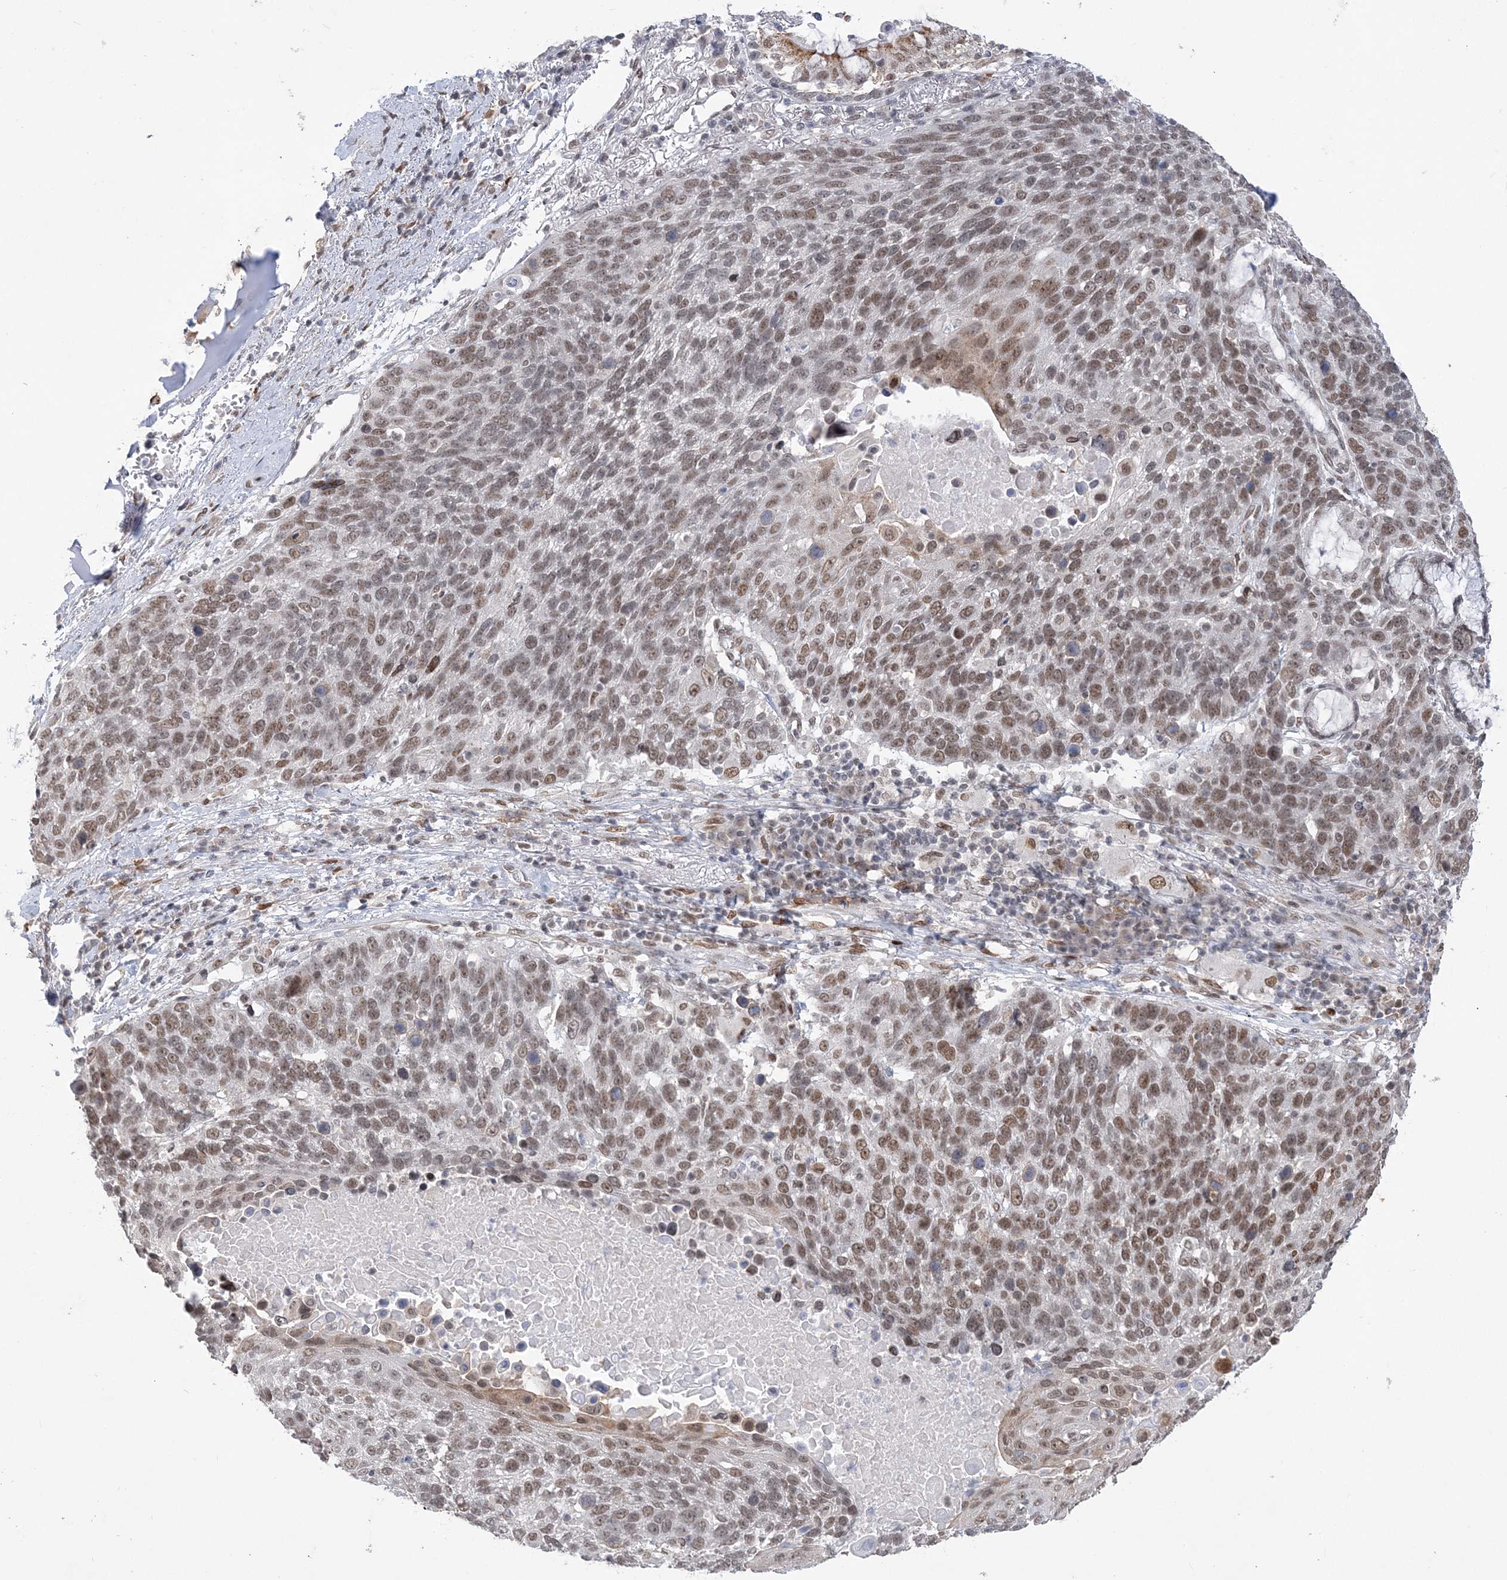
{"staining": {"intensity": "moderate", "quantity": ">75%", "location": "nuclear"}, "tissue": "lung cancer", "cell_type": "Tumor cells", "image_type": "cancer", "snomed": [{"axis": "morphology", "description": "Squamous cell carcinoma, NOS"}, {"axis": "topography", "description": "Lung"}], "caption": "Approximately >75% of tumor cells in human squamous cell carcinoma (lung) show moderate nuclear protein expression as visualized by brown immunohistochemical staining.", "gene": "WAC", "patient": {"sex": "male", "age": 66}}